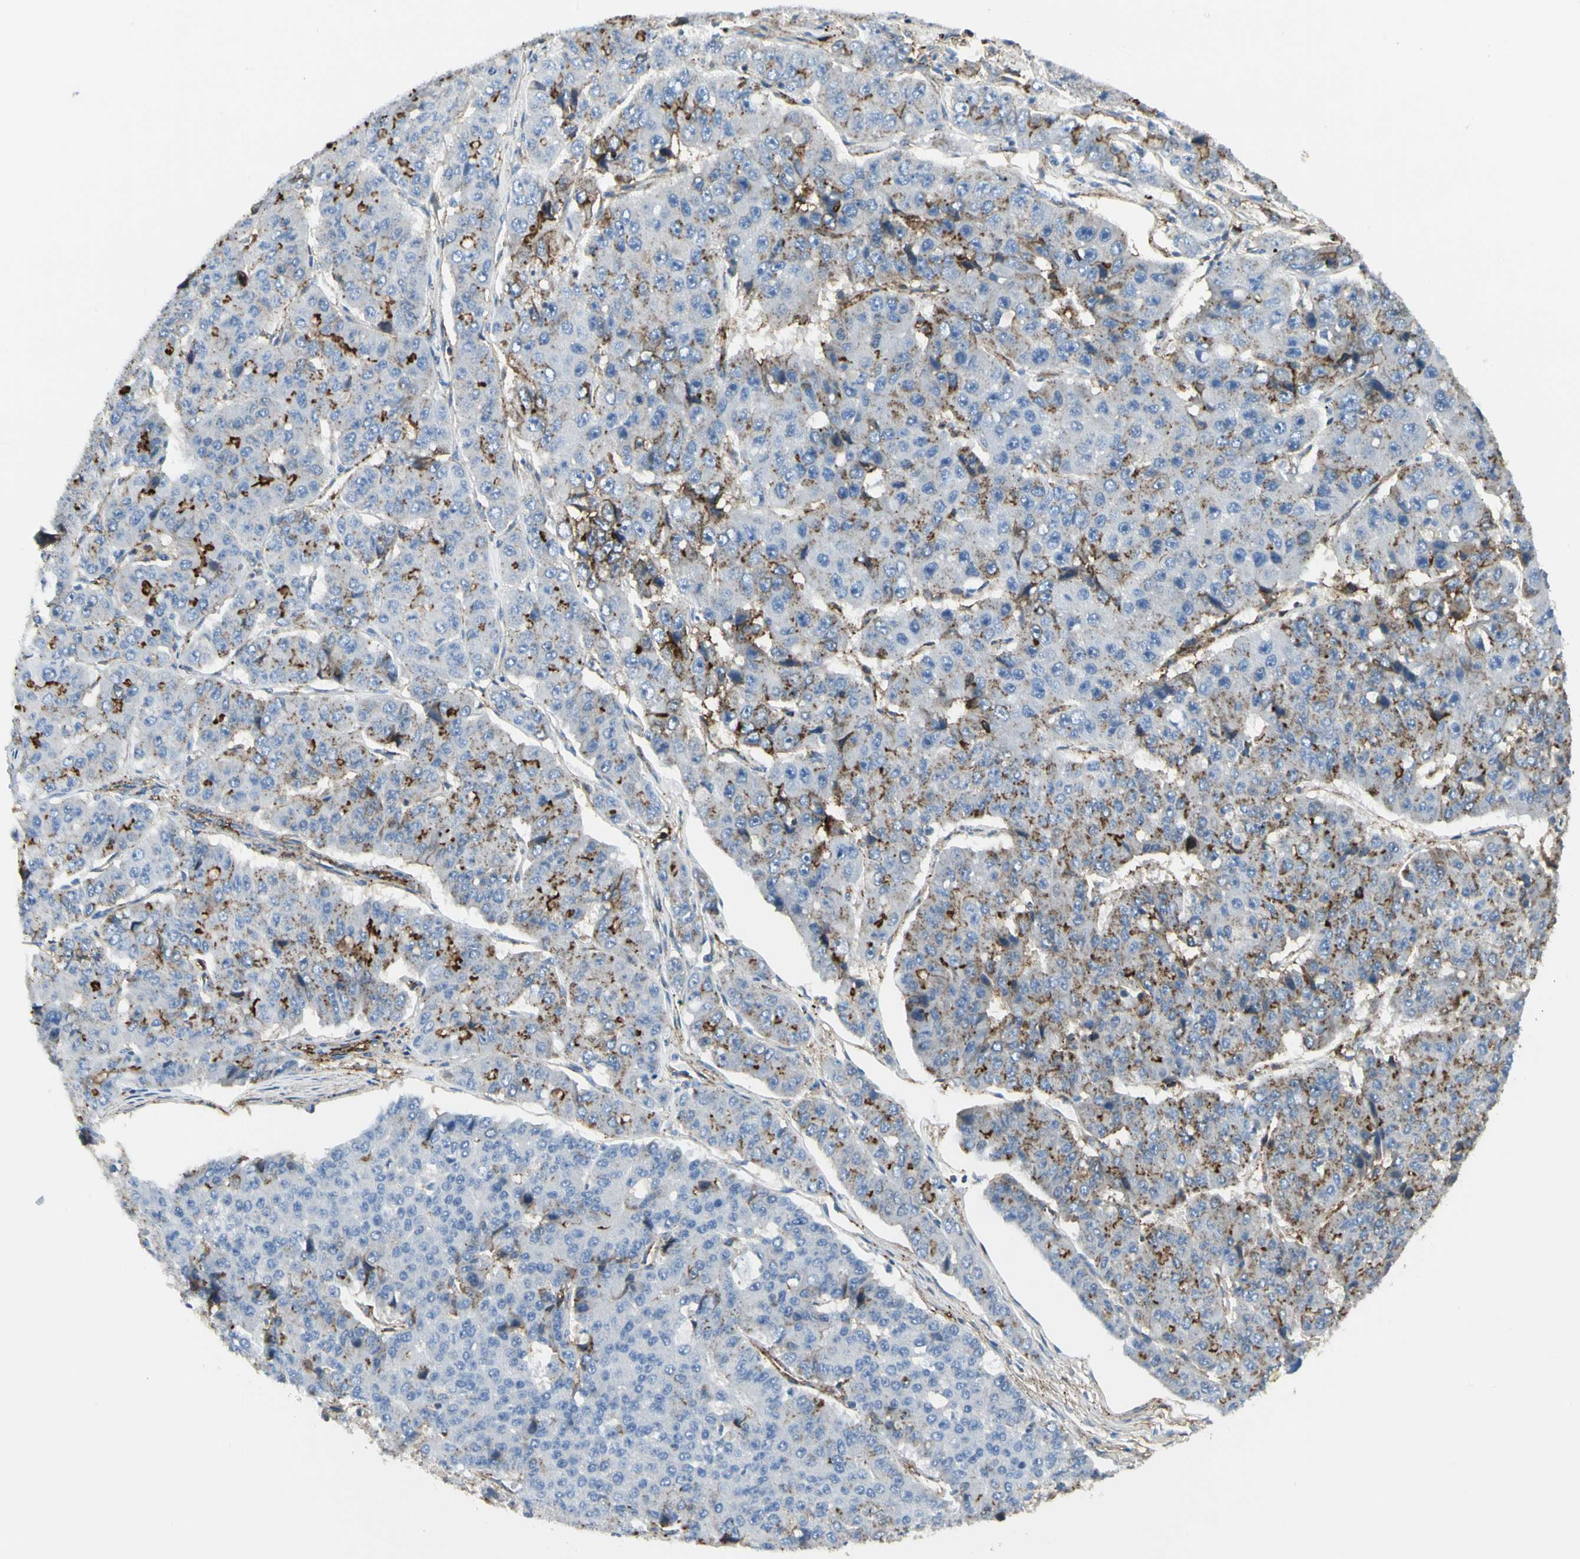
{"staining": {"intensity": "negative", "quantity": "none", "location": "none"}, "tissue": "pancreatic cancer", "cell_type": "Tumor cells", "image_type": "cancer", "snomed": [{"axis": "morphology", "description": "Adenocarcinoma, NOS"}, {"axis": "topography", "description": "Pancreas"}], "caption": "Immunohistochemical staining of pancreatic adenocarcinoma shows no significant expression in tumor cells.", "gene": "CLEC2B", "patient": {"sex": "male", "age": 50}}